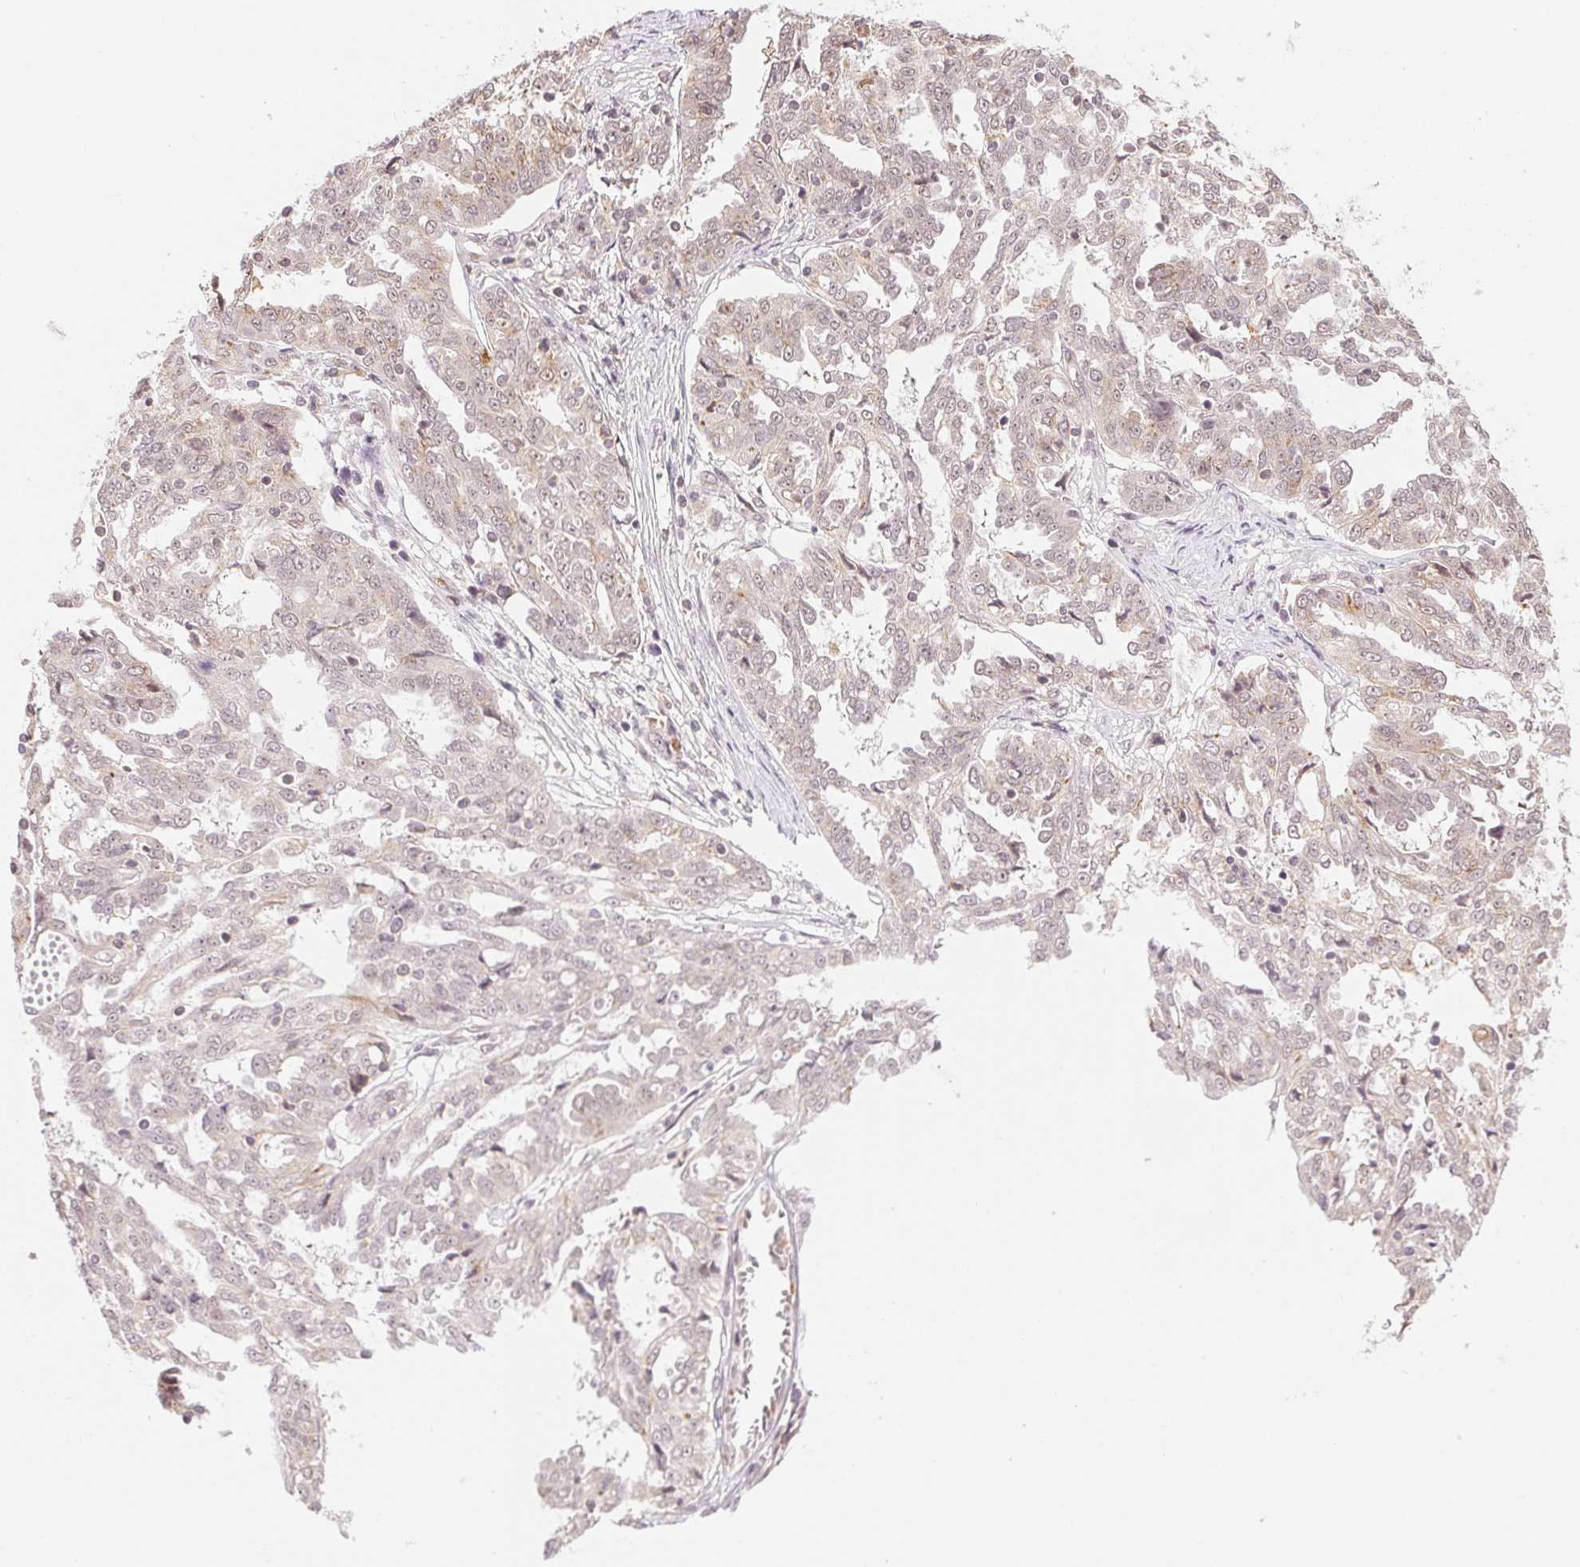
{"staining": {"intensity": "weak", "quantity": "<25%", "location": "cytoplasmic/membranous"}, "tissue": "ovarian cancer", "cell_type": "Tumor cells", "image_type": "cancer", "snomed": [{"axis": "morphology", "description": "Cystadenocarcinoma, serous, NOS"}, {"axis": "topography", "description": "Ovary"}], "caption": "A high-resolution micrograph shows IHC staining of ovarian cancer (serous cystadenocarcinoma), which displays no significant positivity in tumor cells.", "gene": "GRHL3", "patient": {"sex": "female", "age": 67}}